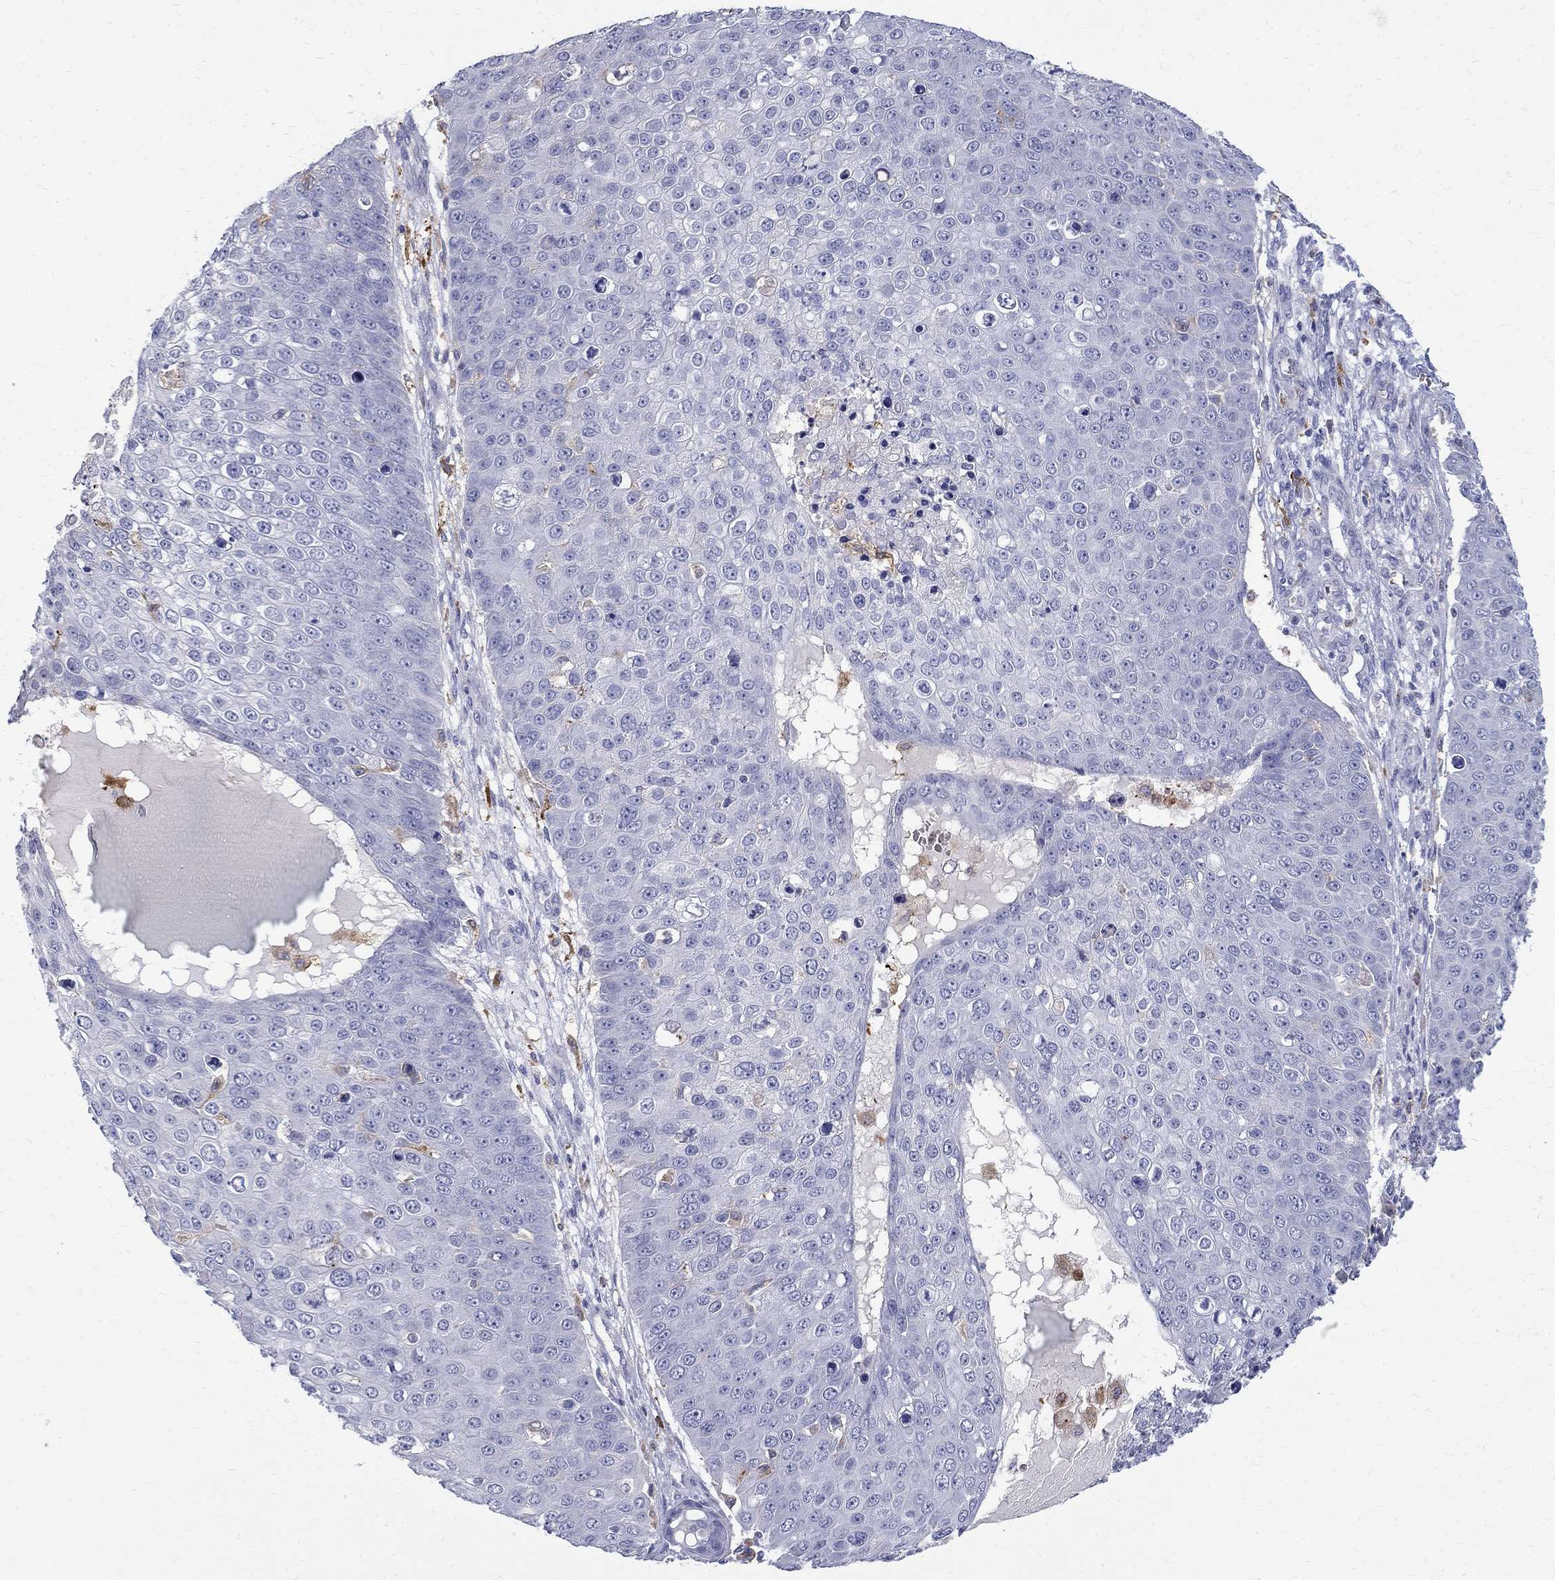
{"staining": {"intensity": "negative", "quantity": "none", "location": "none"}, "tissue": "skin cancer", "cell_type": "Tumor cells", "image_type": "cancer", "snomed": [{"axis": "morphology", "description": "Squamous cell carcinoma, NOS"}, {"axis": "topography", "description": "Skin"}], "caption": "Skin cancer (squamous cell carcinoma) stained for a protein using immunohistochemistry (IHC) reveals no staining tumor cells.", "gene": "AGER", "patient": {"sex": "male", "age": 71}}